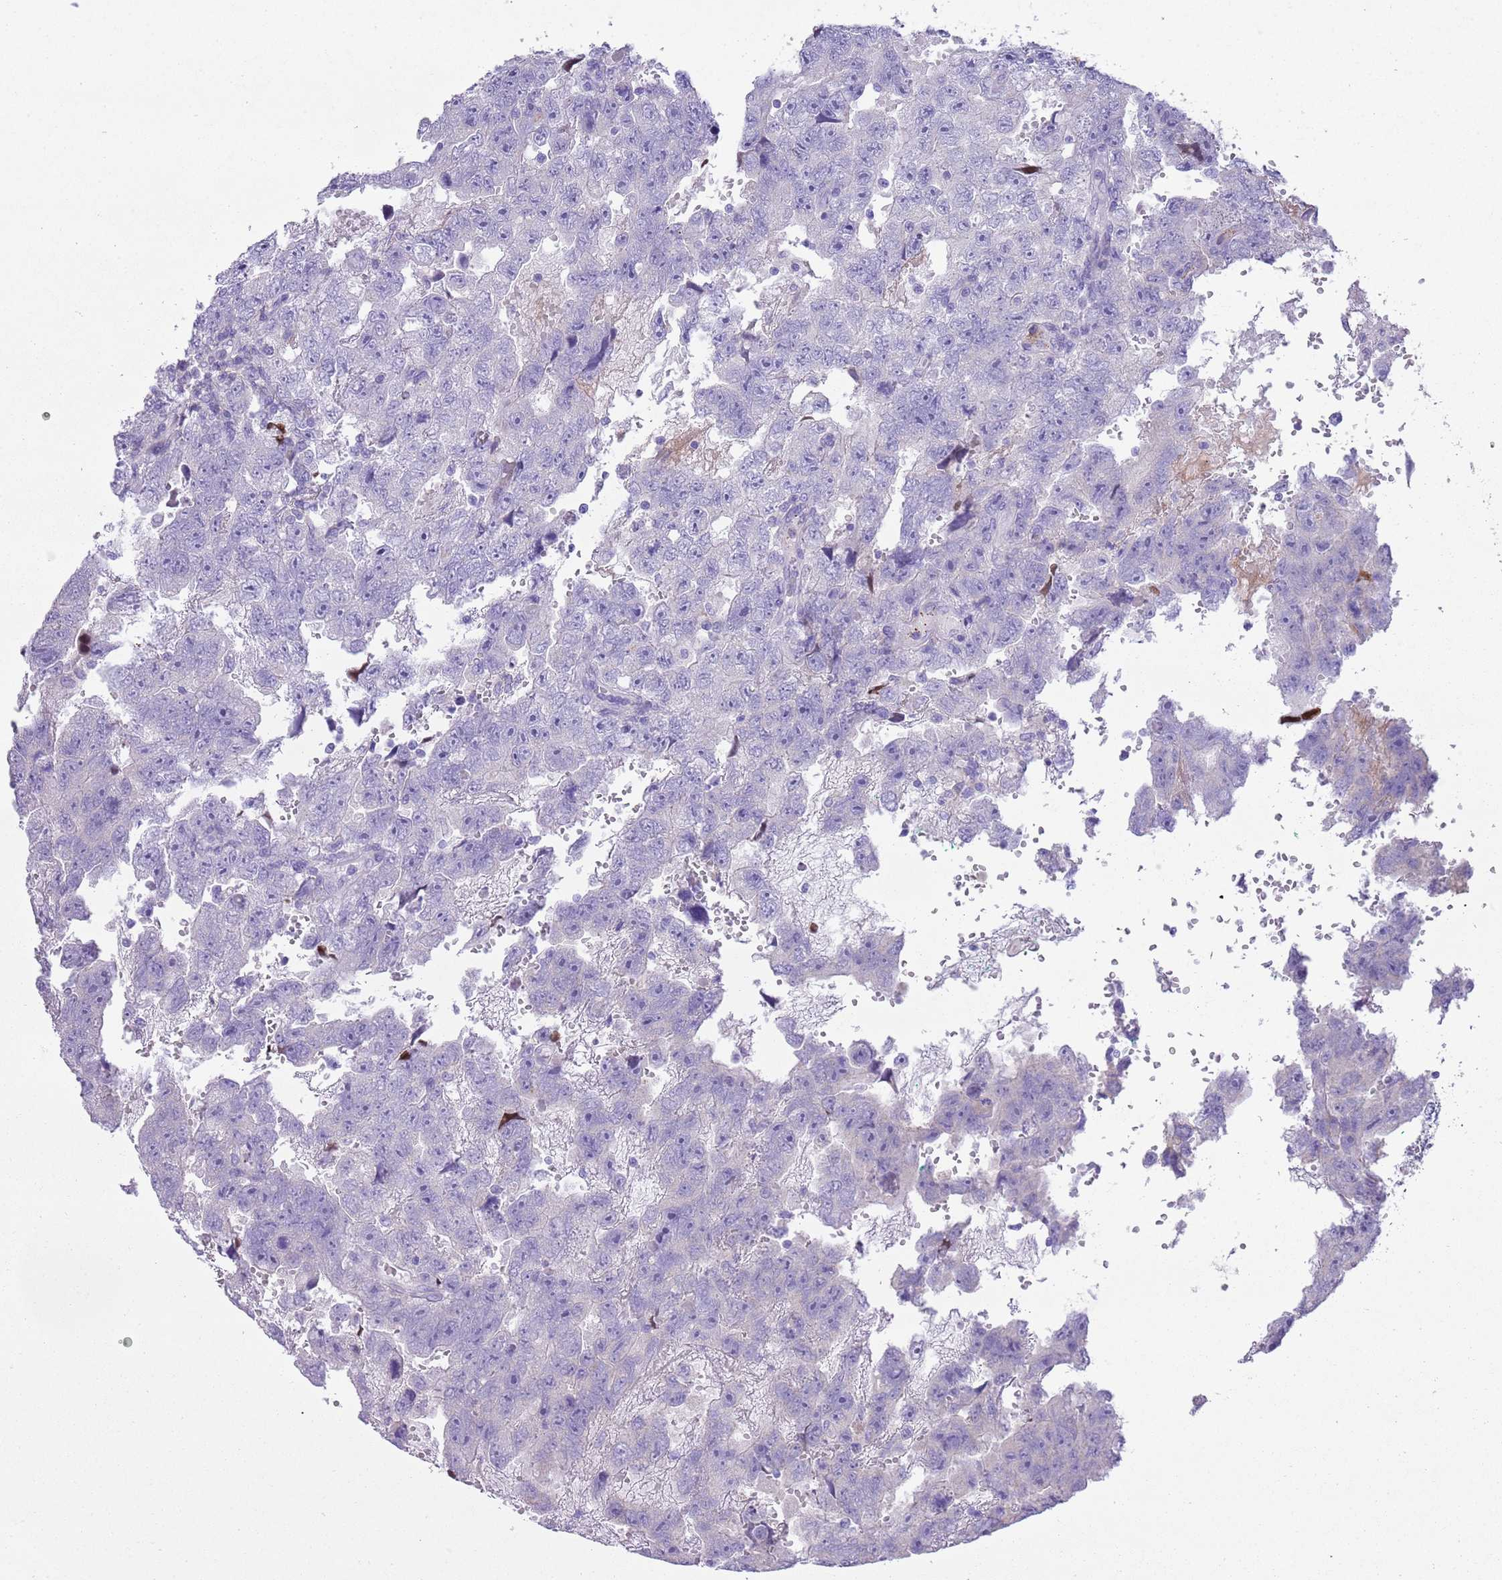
{"staining": {"intensity": "negative", "quantity": "none", "location": "none"}, "tissue": "testis cancer", "cell_type": "Tumor cells", "image_type": "cancer", "snomed": [{"axis": "morphology", "description": "Carcinoma, Embryonal, NOS"}, {"axis": "topography", "description": "Testis"}], "caption": "Immunohistochemistry micrograph of neoplastic tissue: testis embryonal carcinoma stained with DAB reveals no significant protein positivity in tumor cells.", "gene": "CLEC2A", "patient": {"sex": "male", "age": 45}}